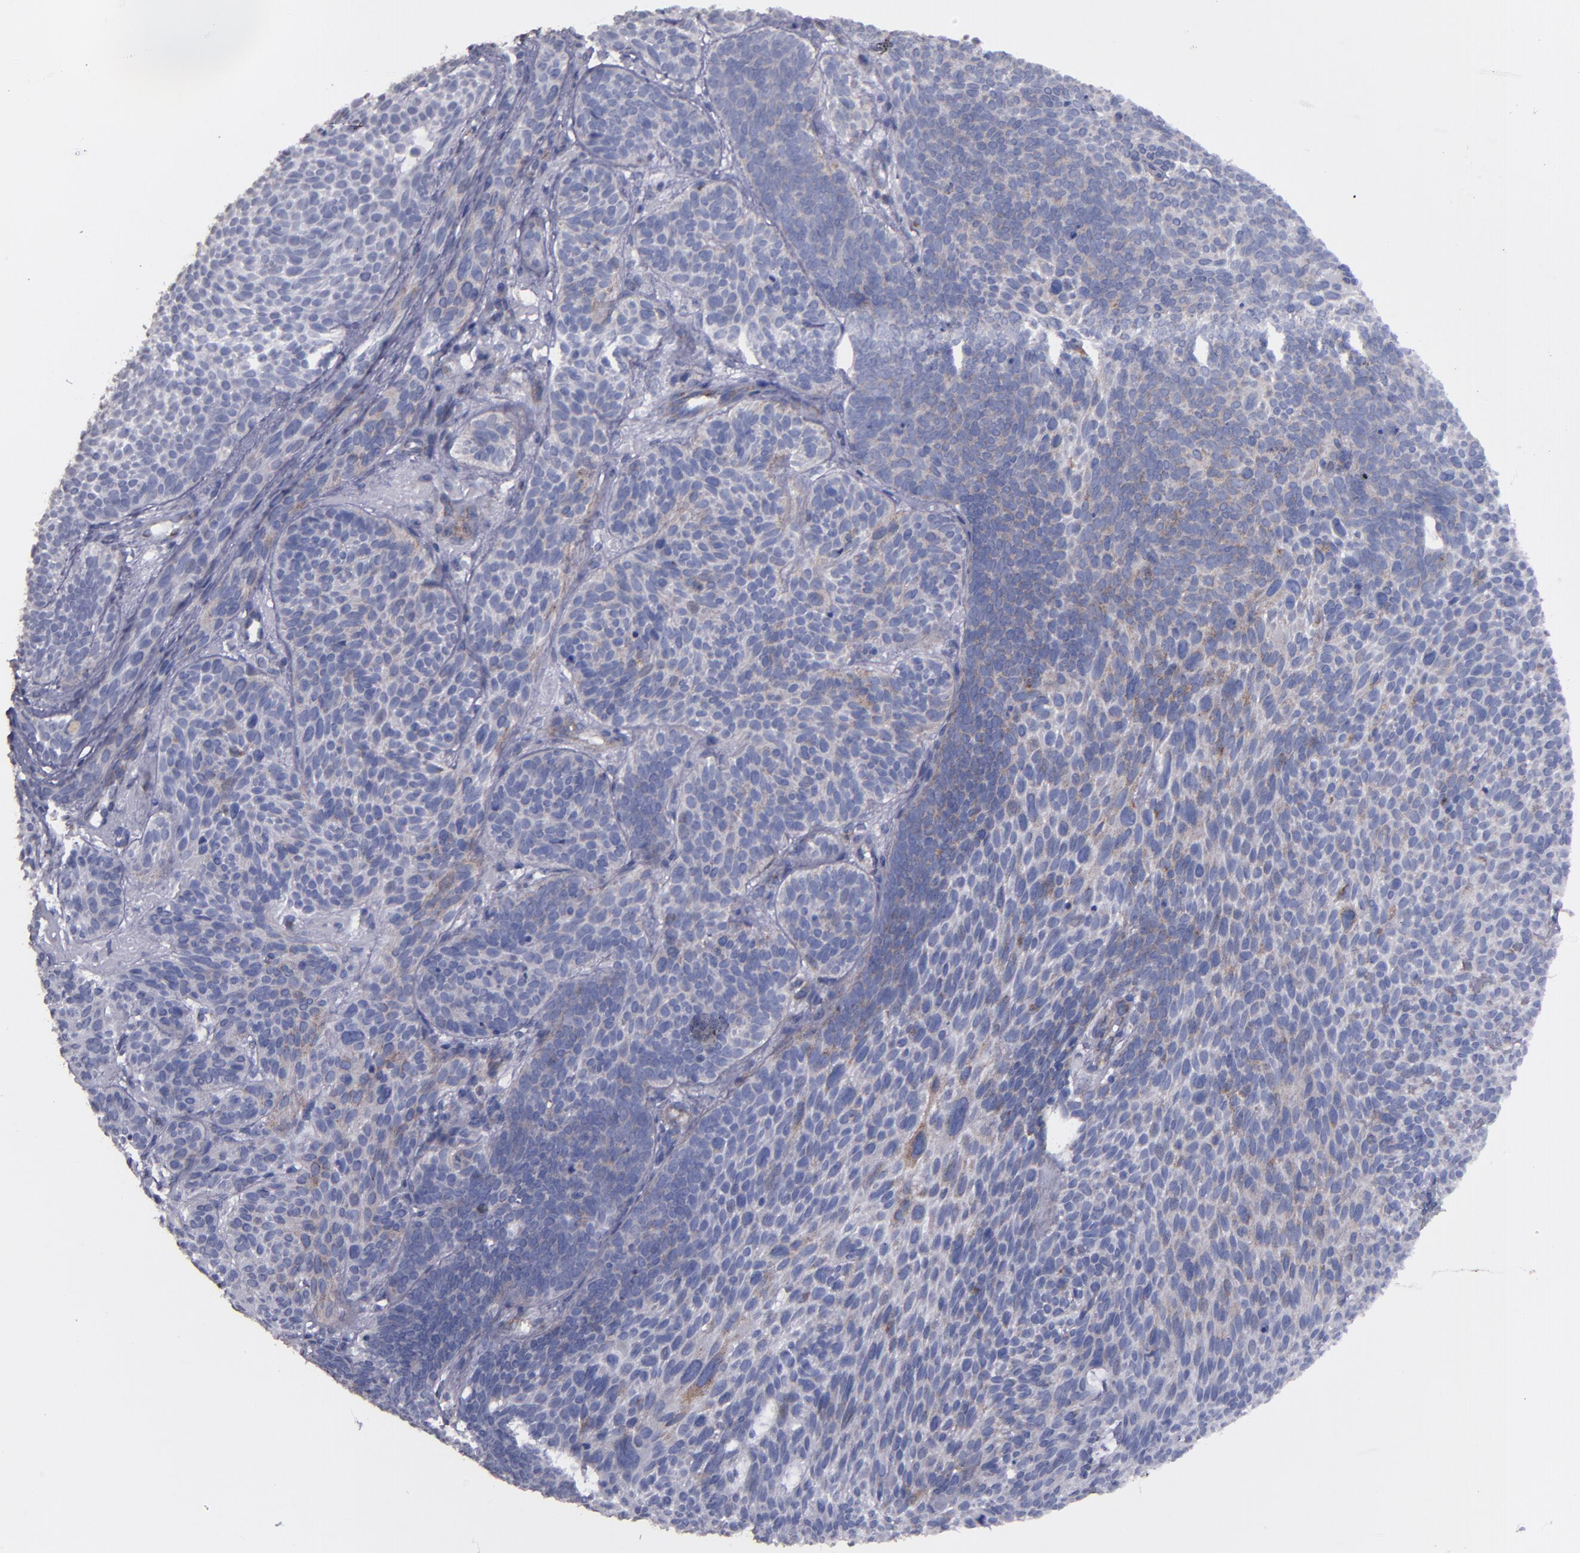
{"staining": {"intensity": "weak", "quantity": "<25%", "location": "cytoplasmic/membranous"}, "tissue": "skin cancer", "cell_type": "Tumor cells", "image_type": "cancer", "snomed": [{"axis": "morphology", "description": "Basal cell carcinoma"}, {"axis": "topography", "description": "Skin"}], "caption": "Skin cancer (basal cell carcinoma) was stained to show a protein in brown. There is no significant expression in tumor cells. Nuclei are stained in blue.", "gene": "CLTA", "patient": {"sex": "male", "age": 84}}